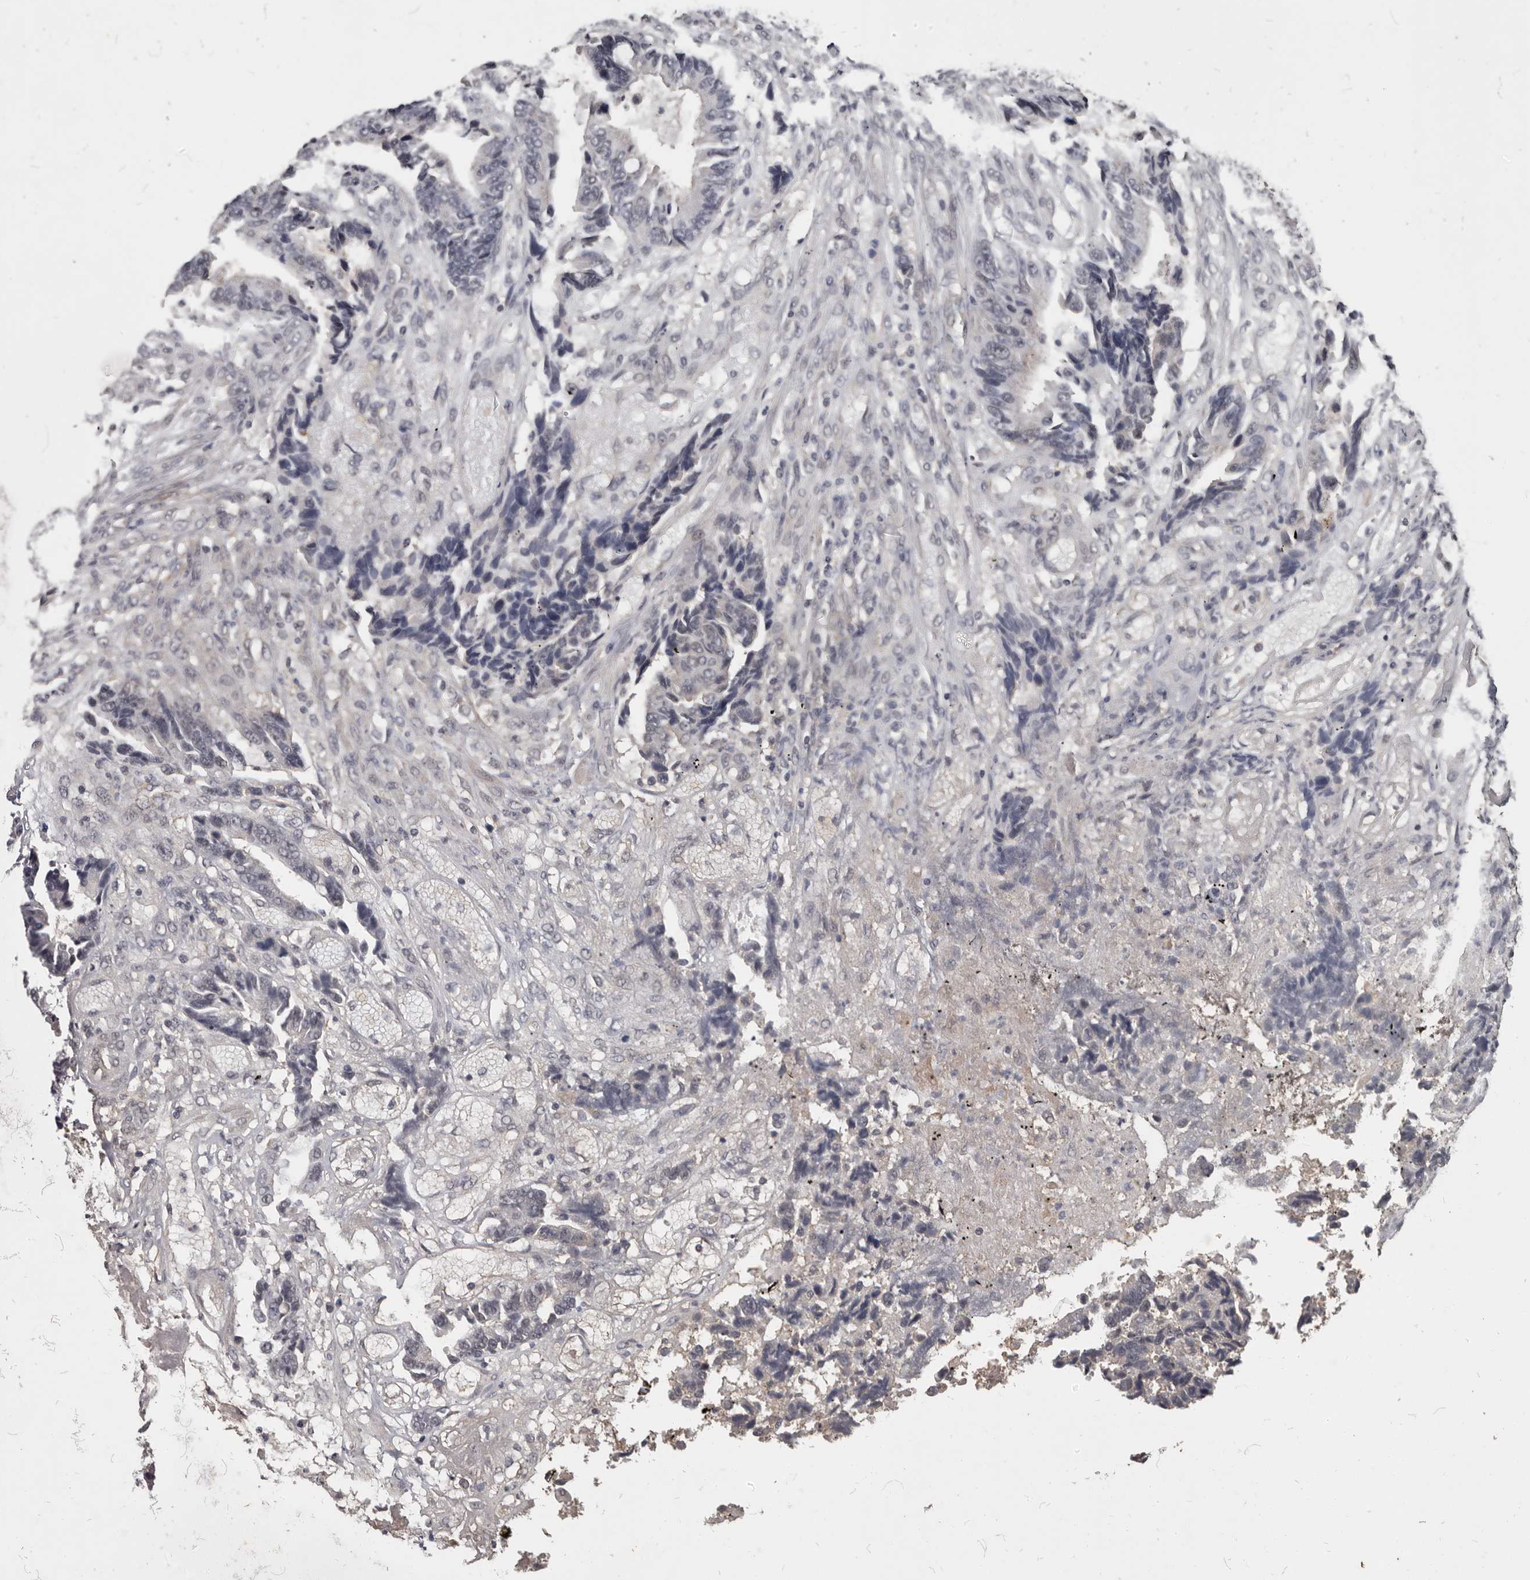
{"staining": {"intensity": "negative", "quantity": "none", "location": "none"}, "tissue": "colorectal cancer", "cell_type": "Tumor cells", "image_type": "cancer", "snomed": [{"axis": "morphology", "description": "Adenocarcinoma, NOS"}, {"axis": "topography", "description": "Rectum"}], "caption": "This is a photomicrograph of immunohistochemistry (IHC) staining of colorectal cancer (adenocarcinoma), which shows no staining in tumor cells.", "gene": "ZFP14", "patient": {"sex": "male", "age": 84}}